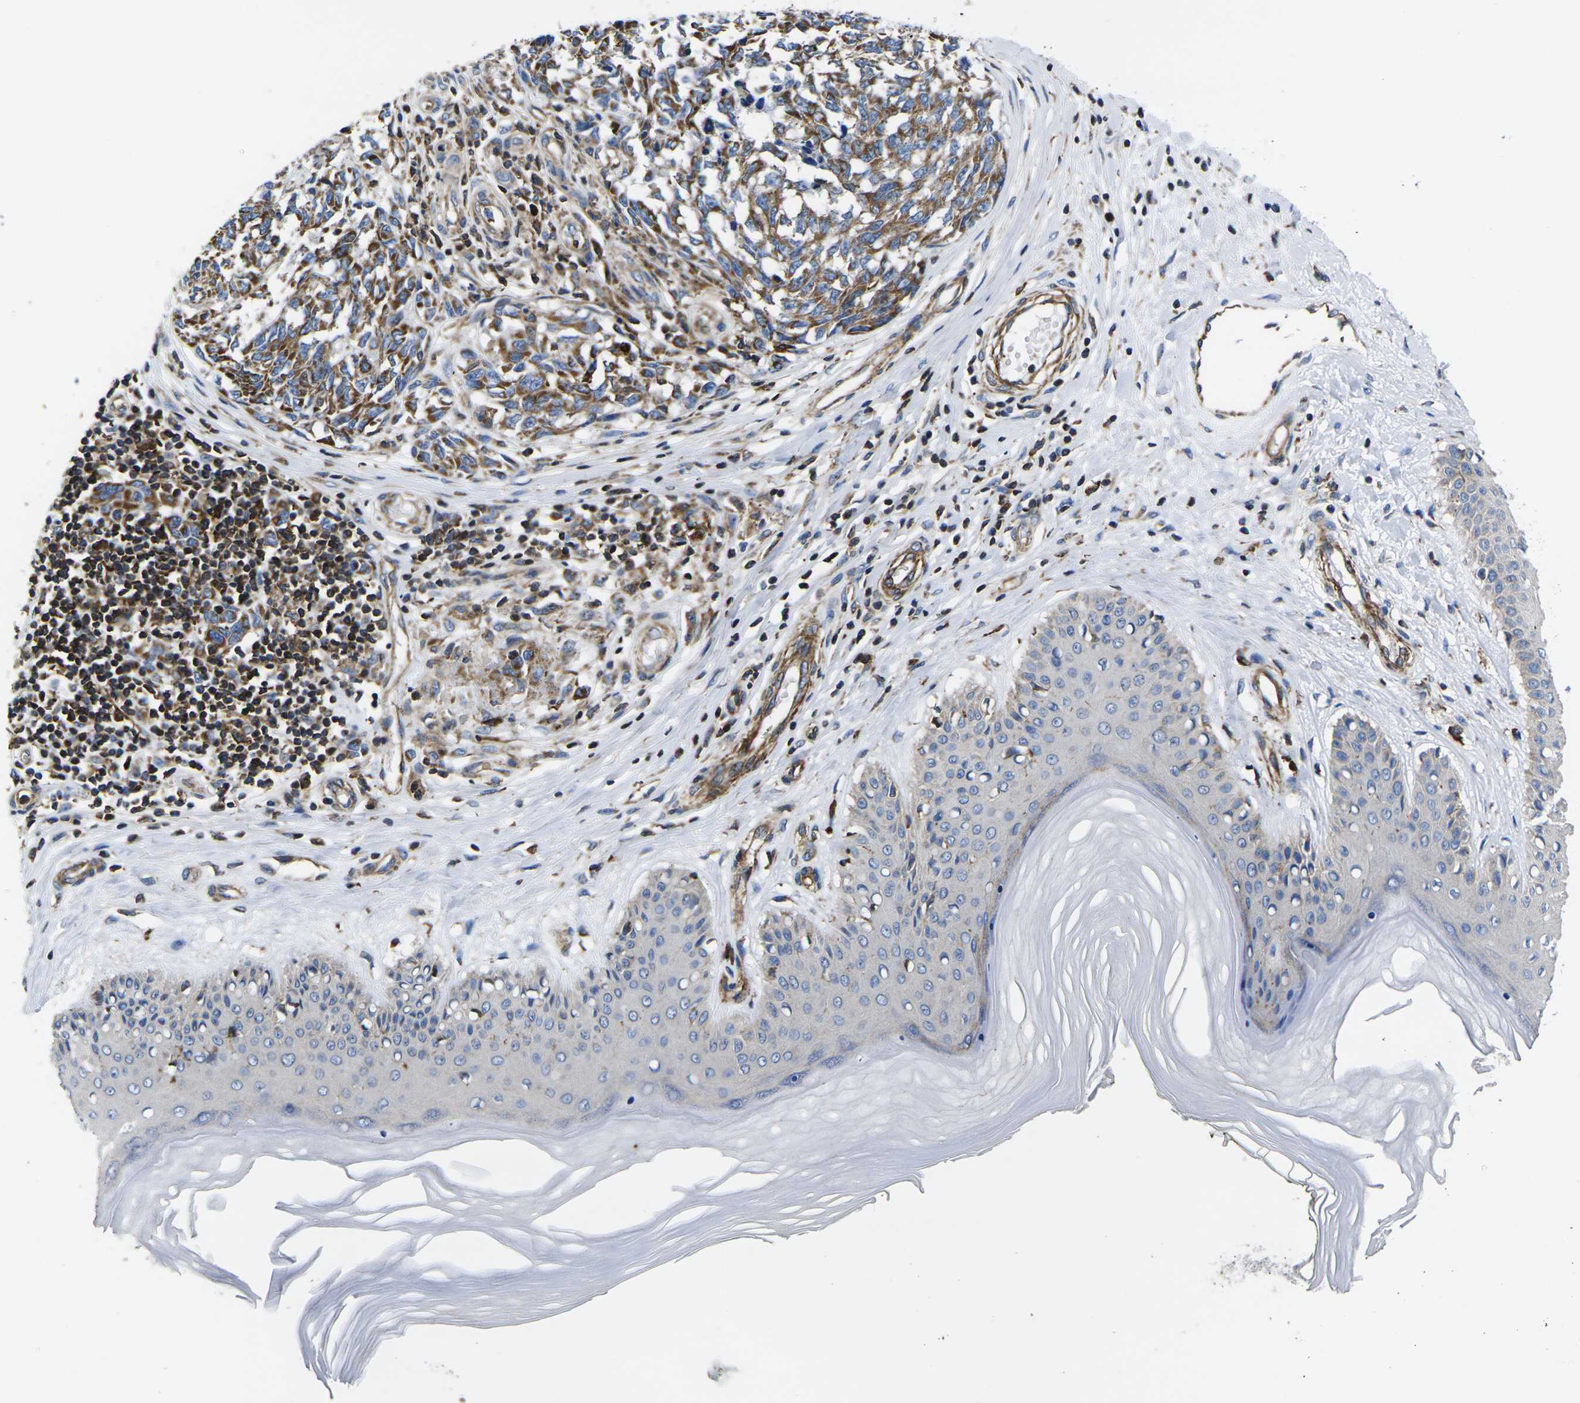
{"staining": {"intensity": "moderate", "quantity": ">75%", "location": "cytoplasmic/membranous"}, "tissue": "melanoma", "cell_type": "Tumor cells", "image_type": "cancer", "snomed": [{"axis": "morphology", "description": "Malignant melanoma, NOS"}, {"axis": "topography", "description": "Skin"}], "caption": "About >75% of tumor cells in human melanoma display moderate cytoplasmic/membranous protein positivity as visualized by brown immunohistochemical staining.", "gene": "GPR4", "patient": {"sex": "female", "age": 64}}